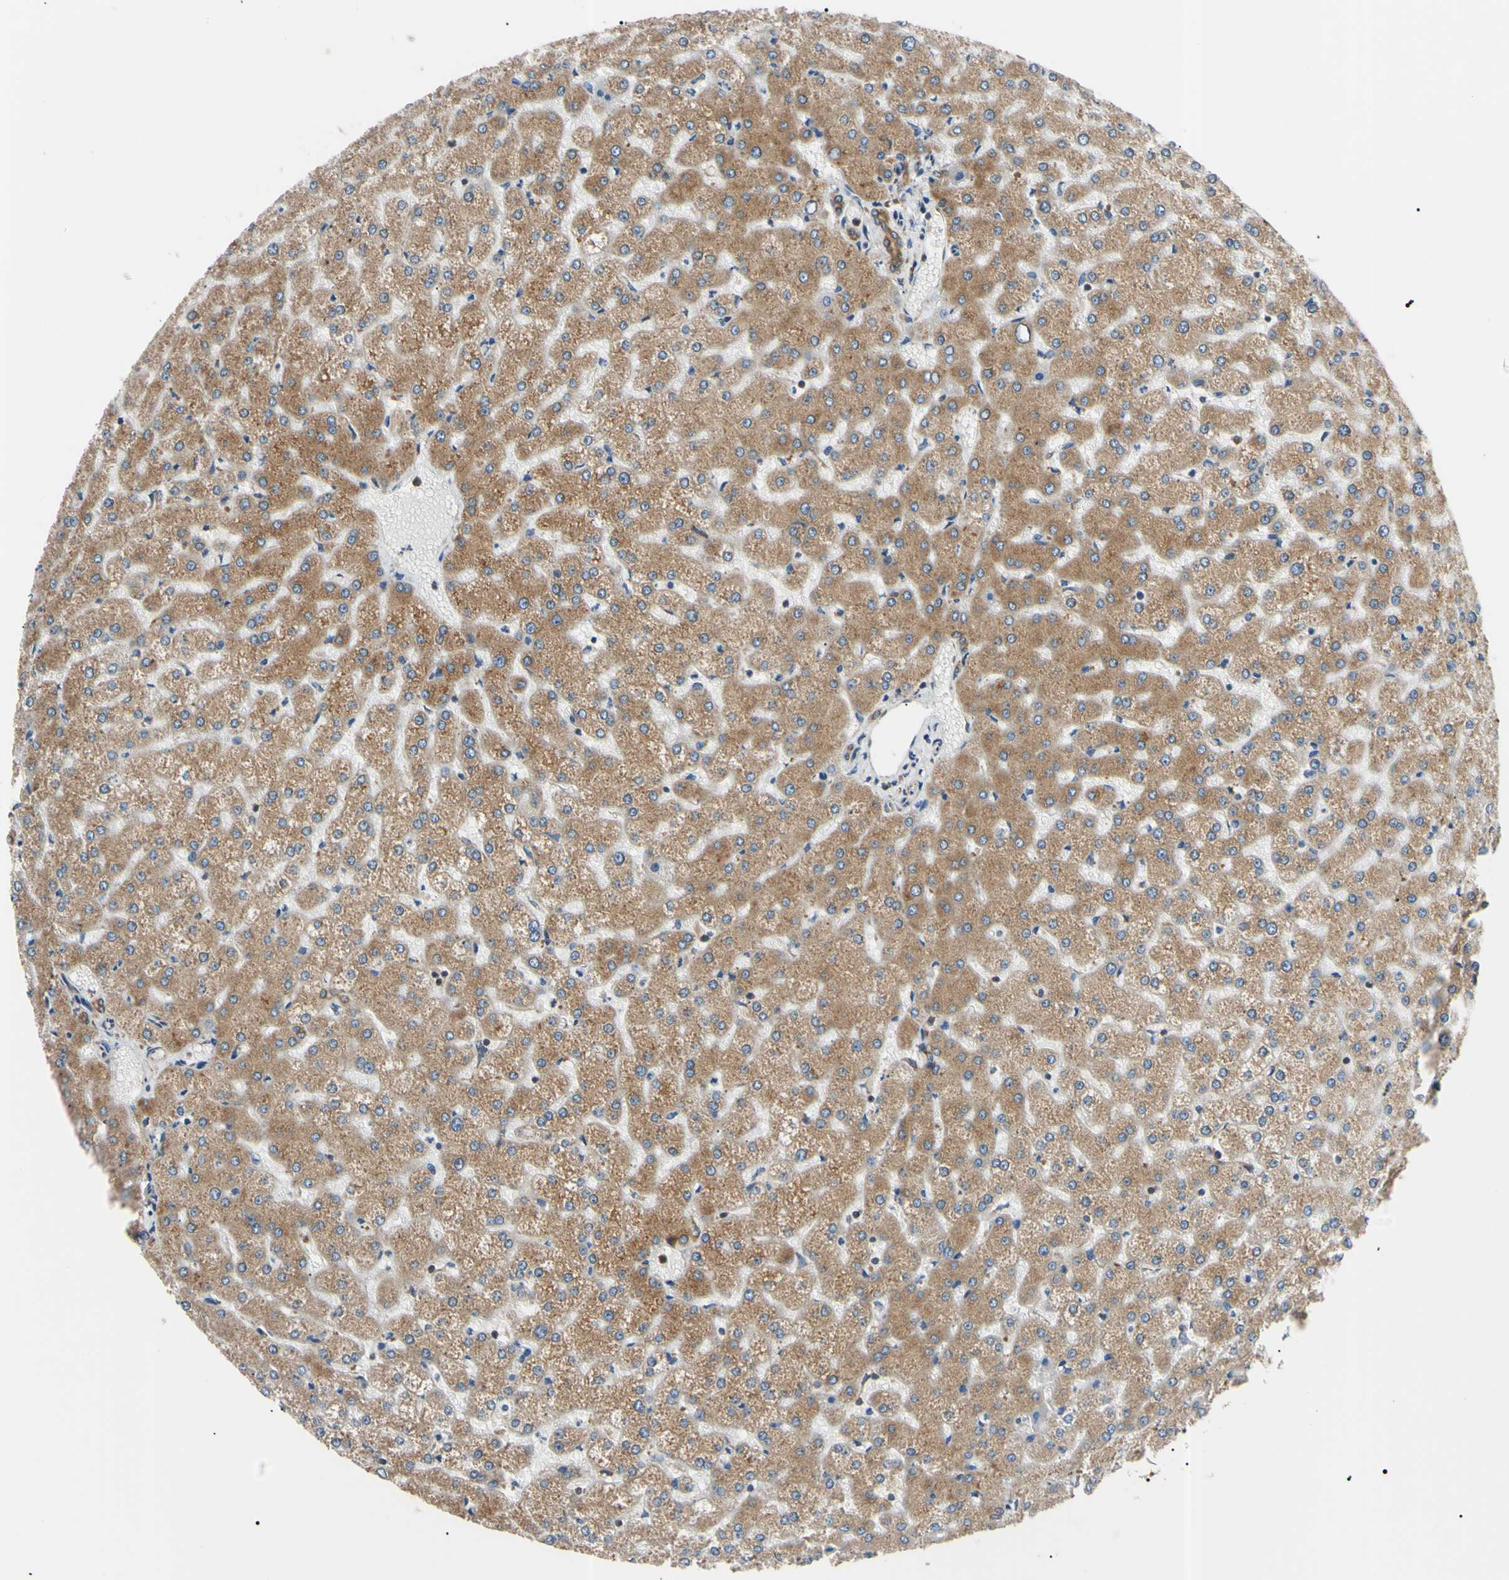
{"staining": {"intensity": "weak", "quantity": "25%-75%", "location": "cytoplasmic/membranous"}, "tissue": "liver", "cell_type": "Cholangiocytes", "image_type": "normal", "snomed": [{"axis": "morphology", "description": "Normal tissue, NOS"}, {"axis": "topography", "description": "Liver"}], "caption": "The image shows staining of benign liver, revealing weak cytoplasmic/membranous protein expression (brown color) within cholangiocytes.", "gene": "VAPA", "patient": {"sex": "female", "age": 32}}